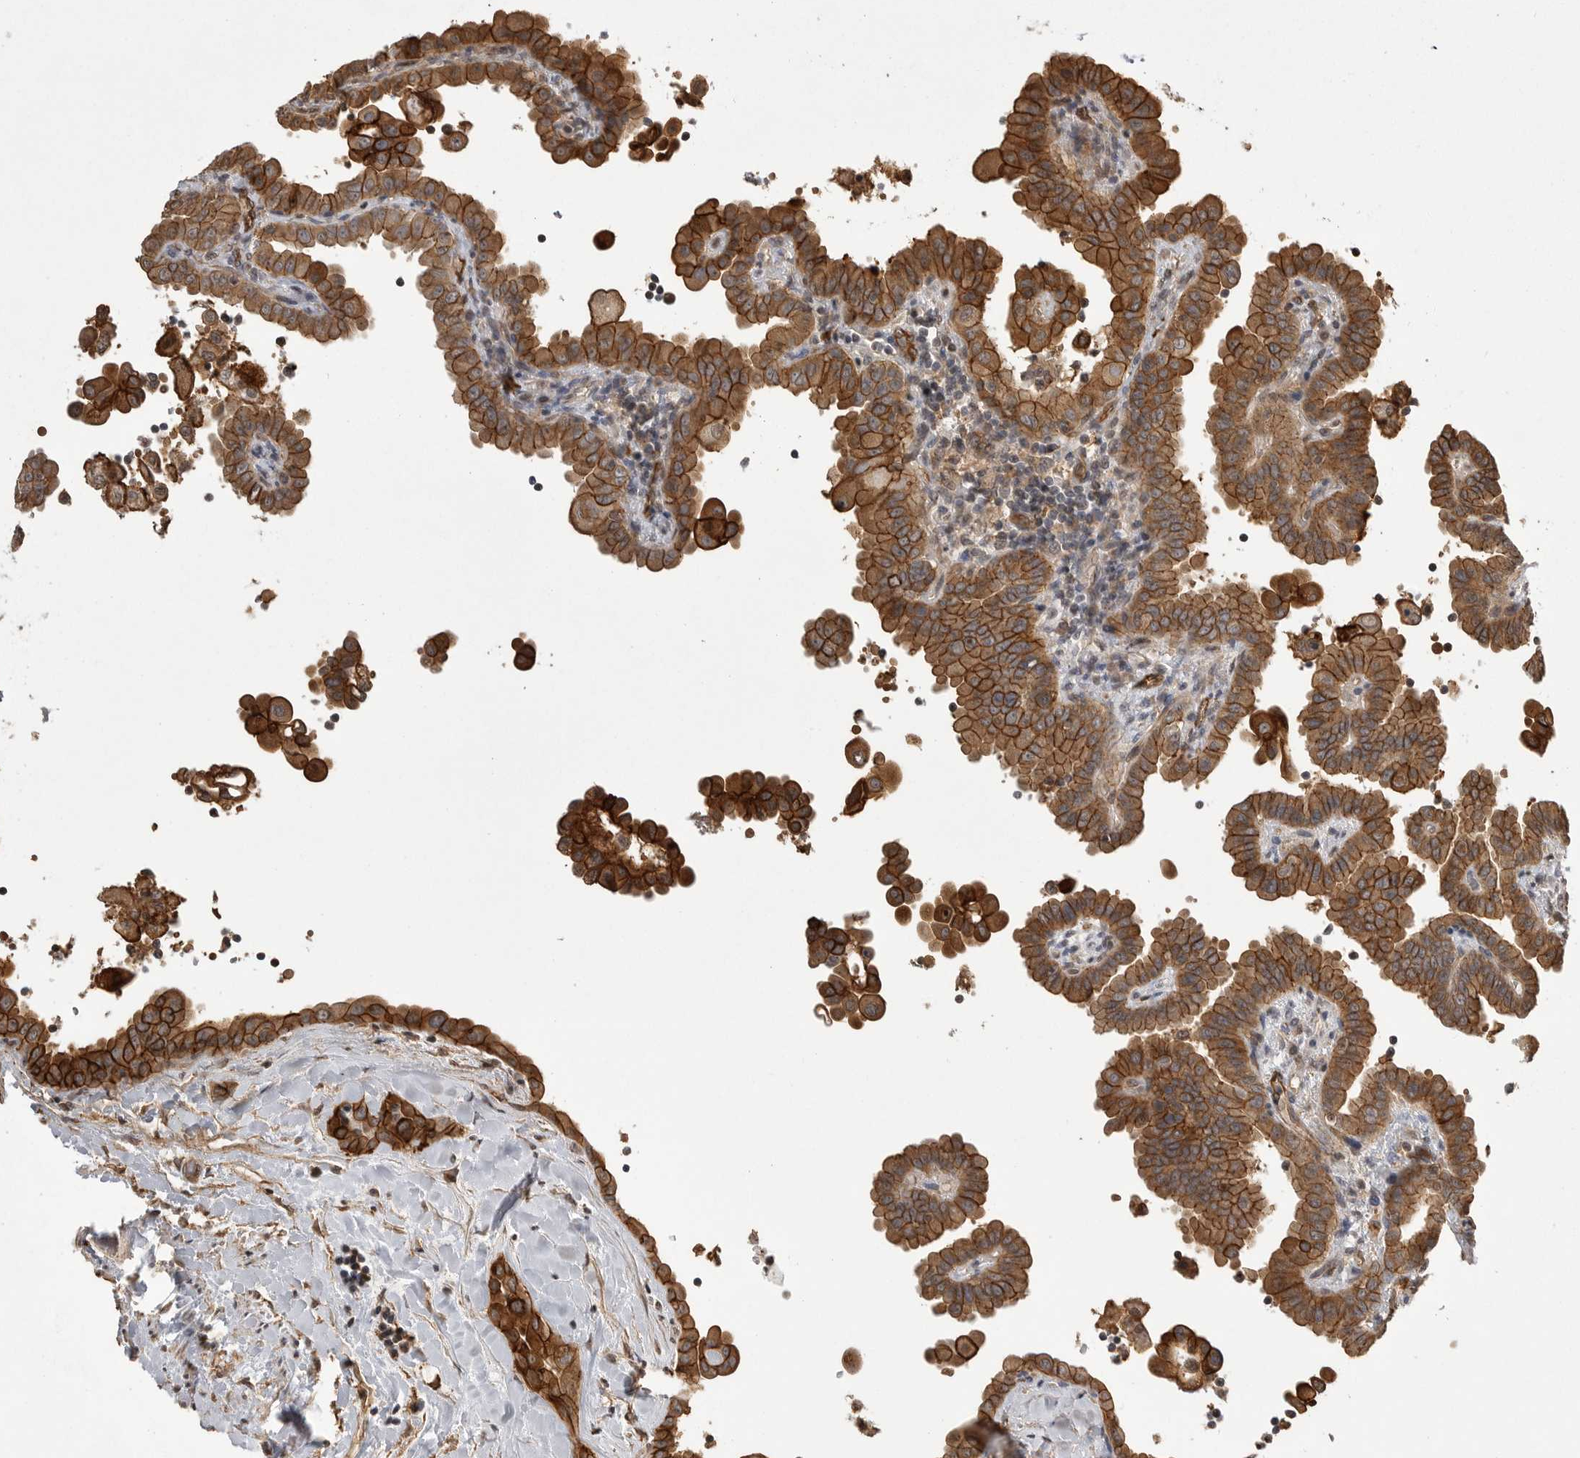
{"staining": {"intensity": "strong", "quantity": ">75%", "location": "cytoplasmic/membranous"}, "tissue": "thyroid cancer", "cell_type": "Tumor cells", "image_type": "cancer", "snomed": [{"axis": "morphology", "description": "Papillary adenocarcinoma, NOS"}, {"axis": "topography", "description": "Thyroid gland"}], "caption": "An immunohistochemistry (IHC) micrograph of tumor tissue is shown. Protein staining in brown labels strong cytoplasmic/membranous positivity in thyroid cancer within tumor cells.", "gene": "NECTIN1", "patient": {"sex": "male", "age": 33}}